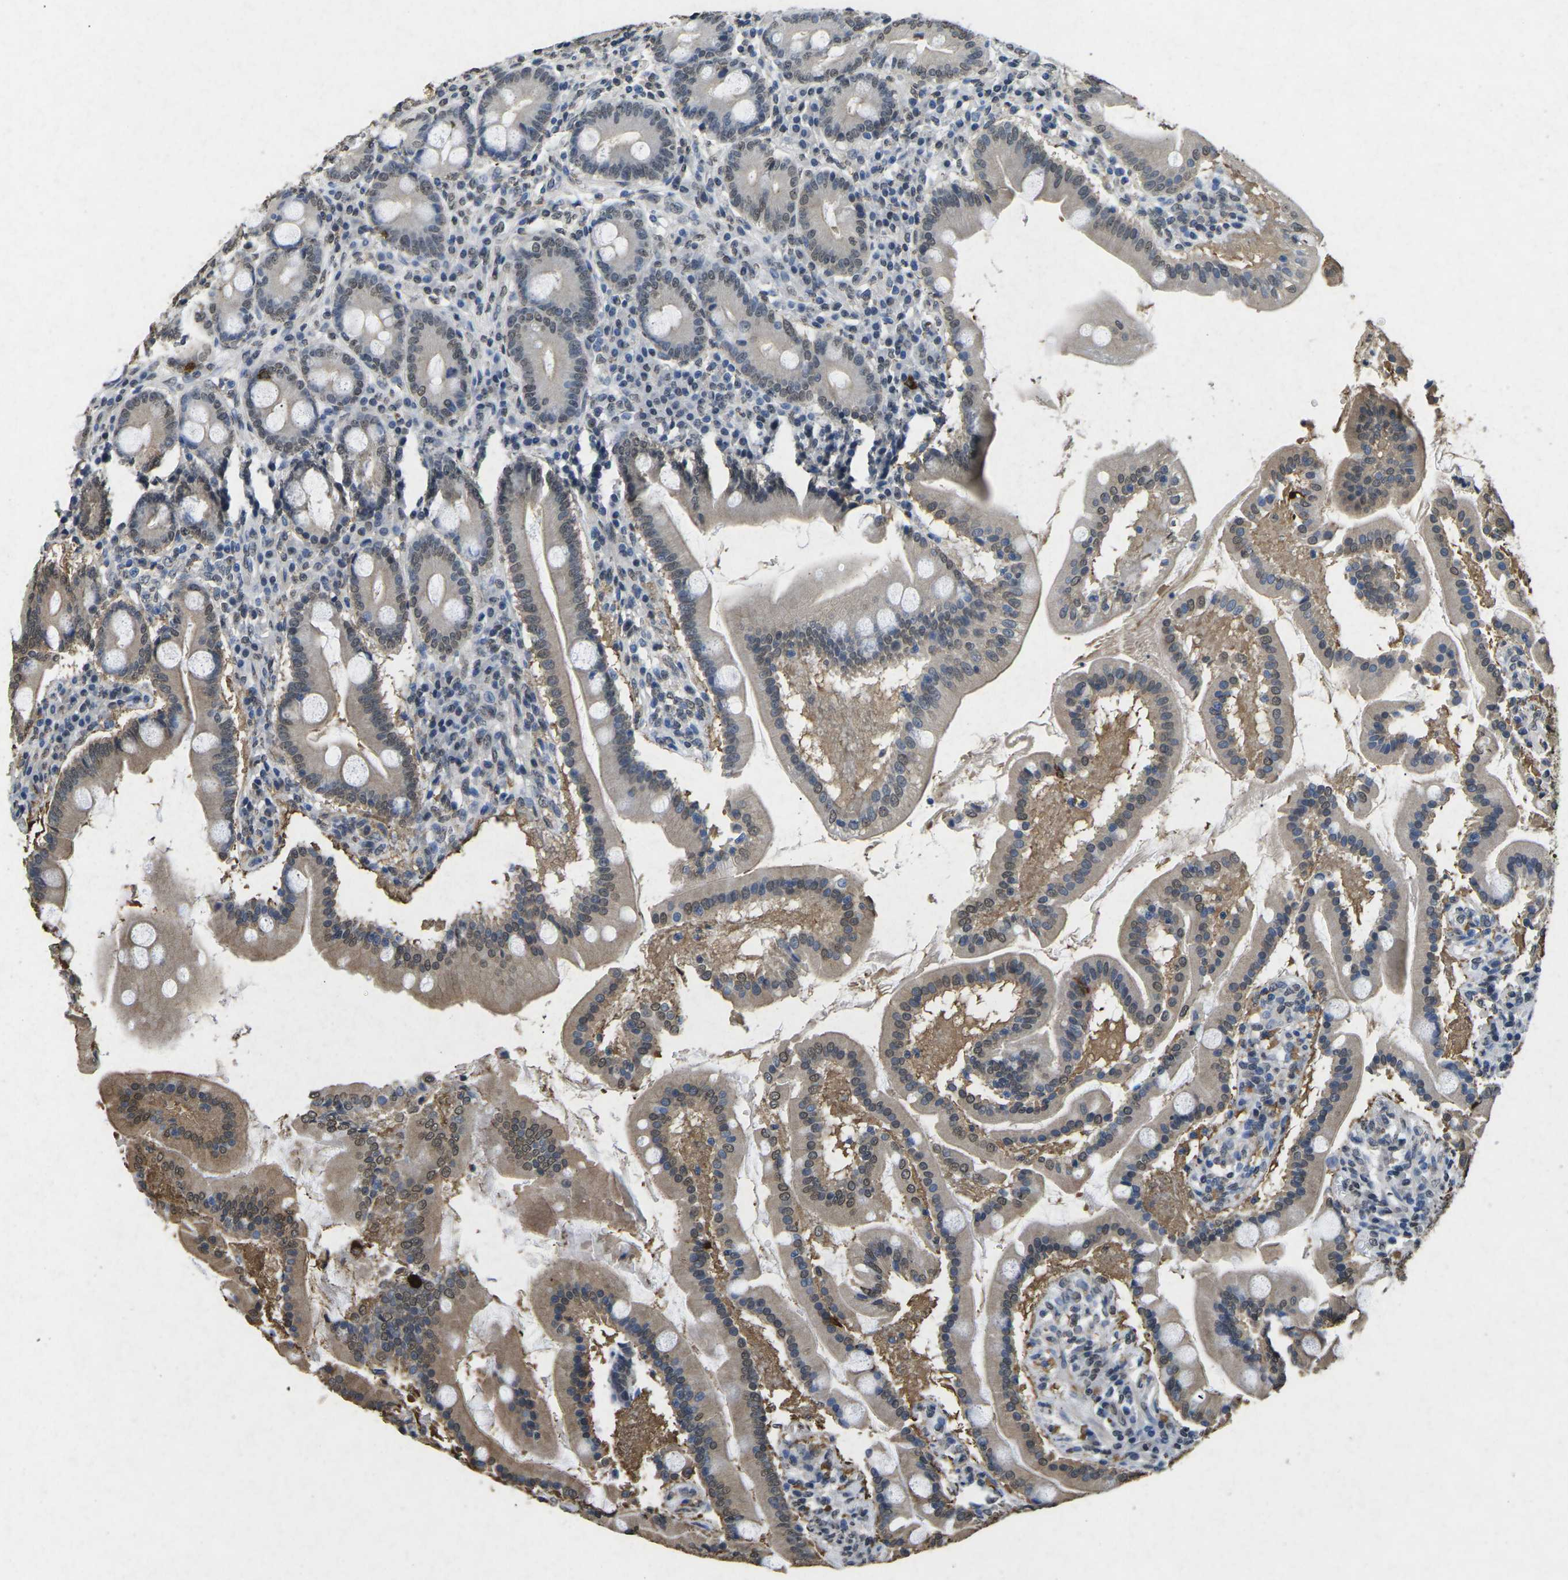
{"staining": {"intensity": "weak", "quantity": ">75%", "location": "cytoplasmic/membranous,nuclear"}, "tissue": "duodenum", "cell_type": "Glandular cells", "image_type": "normal", "snomed": [{"axis": "morphology", "description": "Normal tissue, NOS"}, {"axis": "topography", "description": "Duodenum"}], "caption": "A low amount of weak cytoplasmic/membranous,nuclear positivity is appreciated in about >75% of glandular cells in normal duodenum.", "gene": "SCNN1B", "patient": {"sex": "male", "age": 50}}